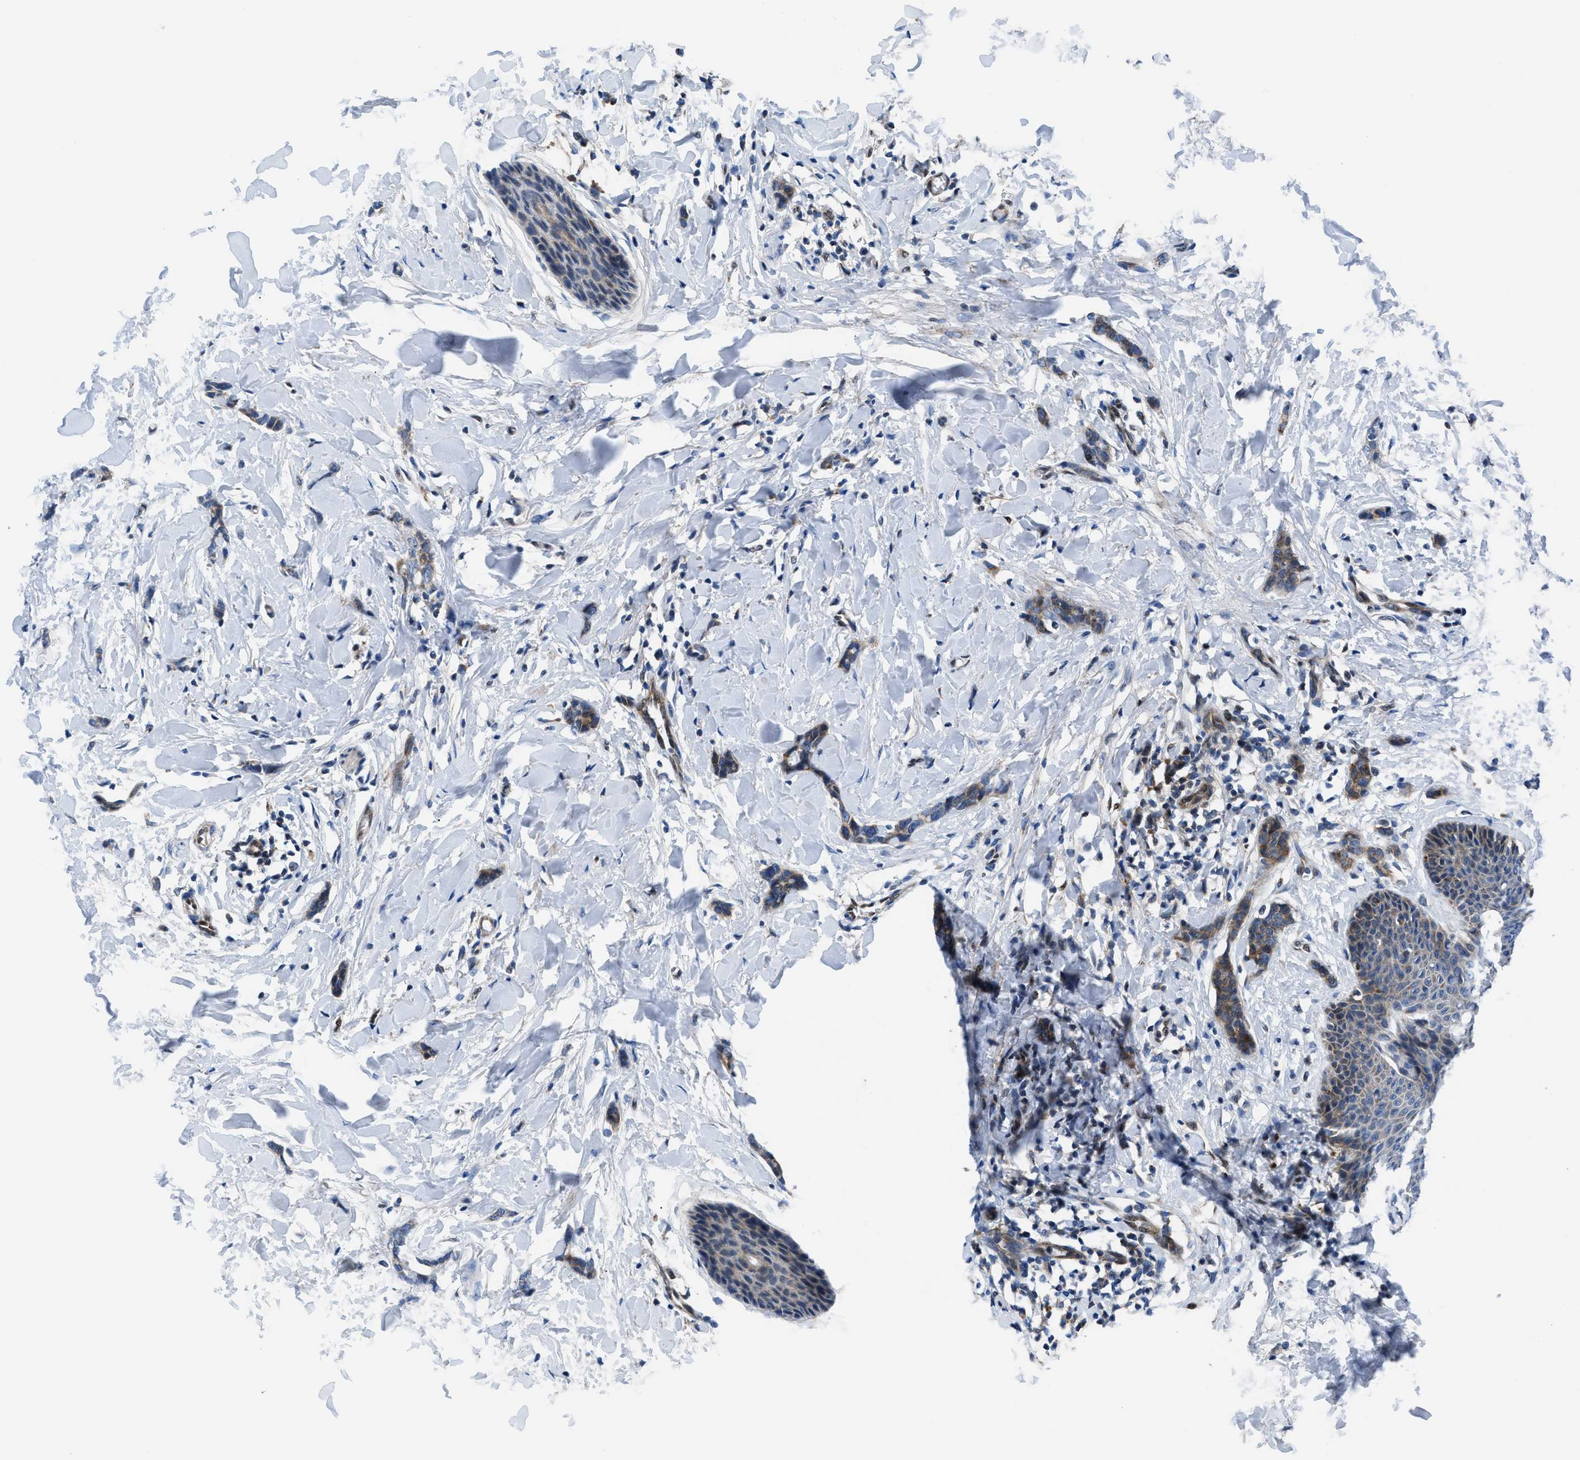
{"staining": {"intensity": "moderate", "quantity": "25%-75%", "location": "cytoplasmic/membranous"}, "tissue": "breast cancer", "cell_type": "Tumor cells", "image_type": "cancer", "snomed": [{"axis": "morphology", "description": "Lobular carcinoma"}, {"axis": "topography", "description": "Skin"}, {"axis": "topography", "description": "Breast"}], "caption": "Immunohistochemistry micrograph of human breast cancer (lobular carcinoma) stained for a protein (brown), which displays medium levels of moderate cytoplasmic/membranous expression in approximately 25%-75% of tumor cells.", "gene": "LMO2", "patient": {"sex": "female", "age": 46}}